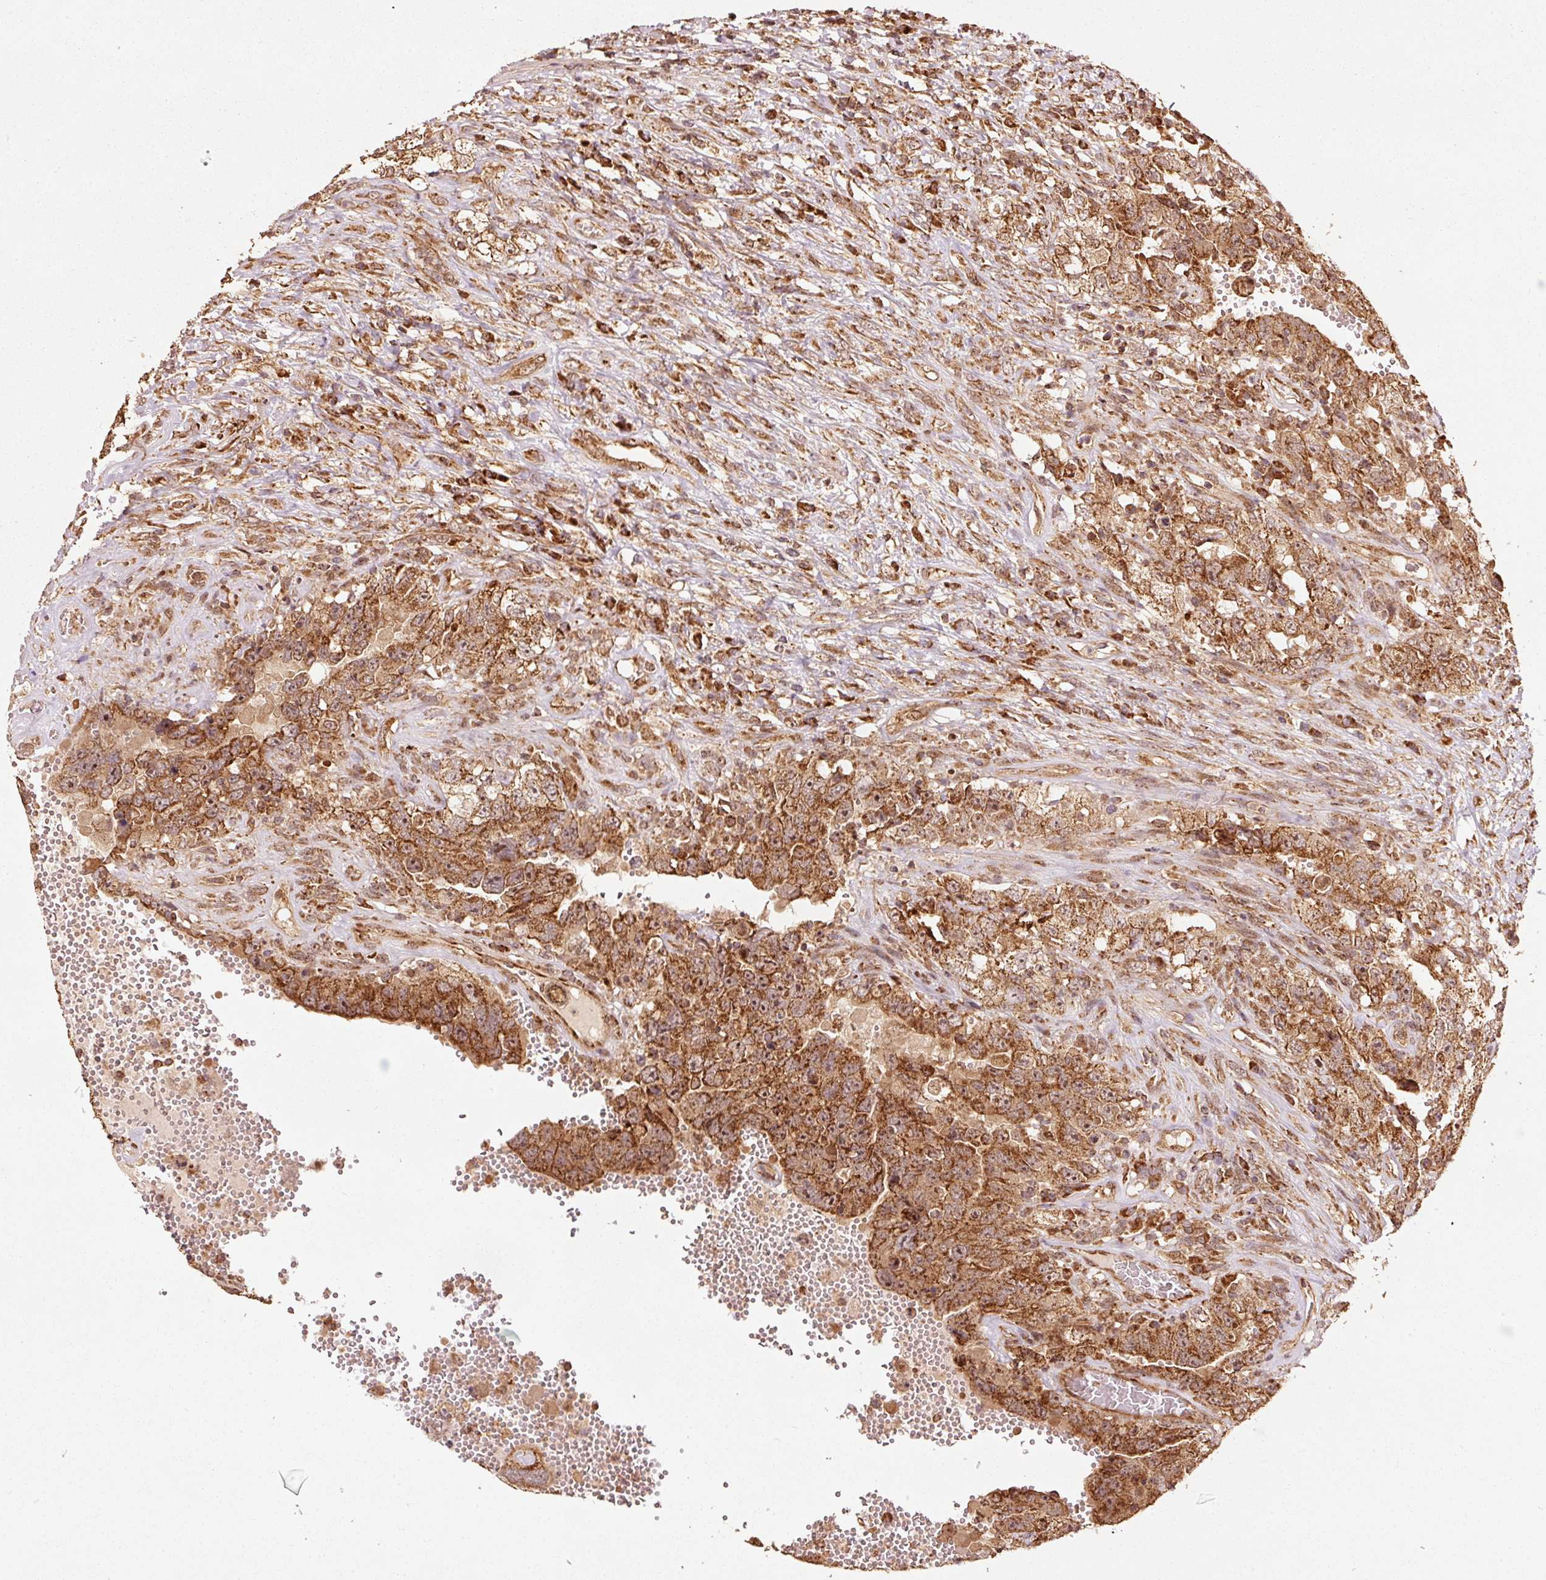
{"staining": {"intensity": "strong", "quantity": ">75%", "location": "cytoplasmic/membranous,nuclear"}, "tissue": "testis cancer", "cell_type": "Tumor cells", "image_type": "cancer", "snomed": [{"axis": "morphology", "description": "Carcinoma, Embryonal, NOS"}, {"axis": "topography", "description": "Testis"}], "caption": "Brown immunohistochemical staining in human testis cancer reveals strong cytoplasmic/membranous and nuclear positivity in approximately >75% of tumor cells.", "gene": "MRPL16", "patient": {"sex": "male", "age": 26}}